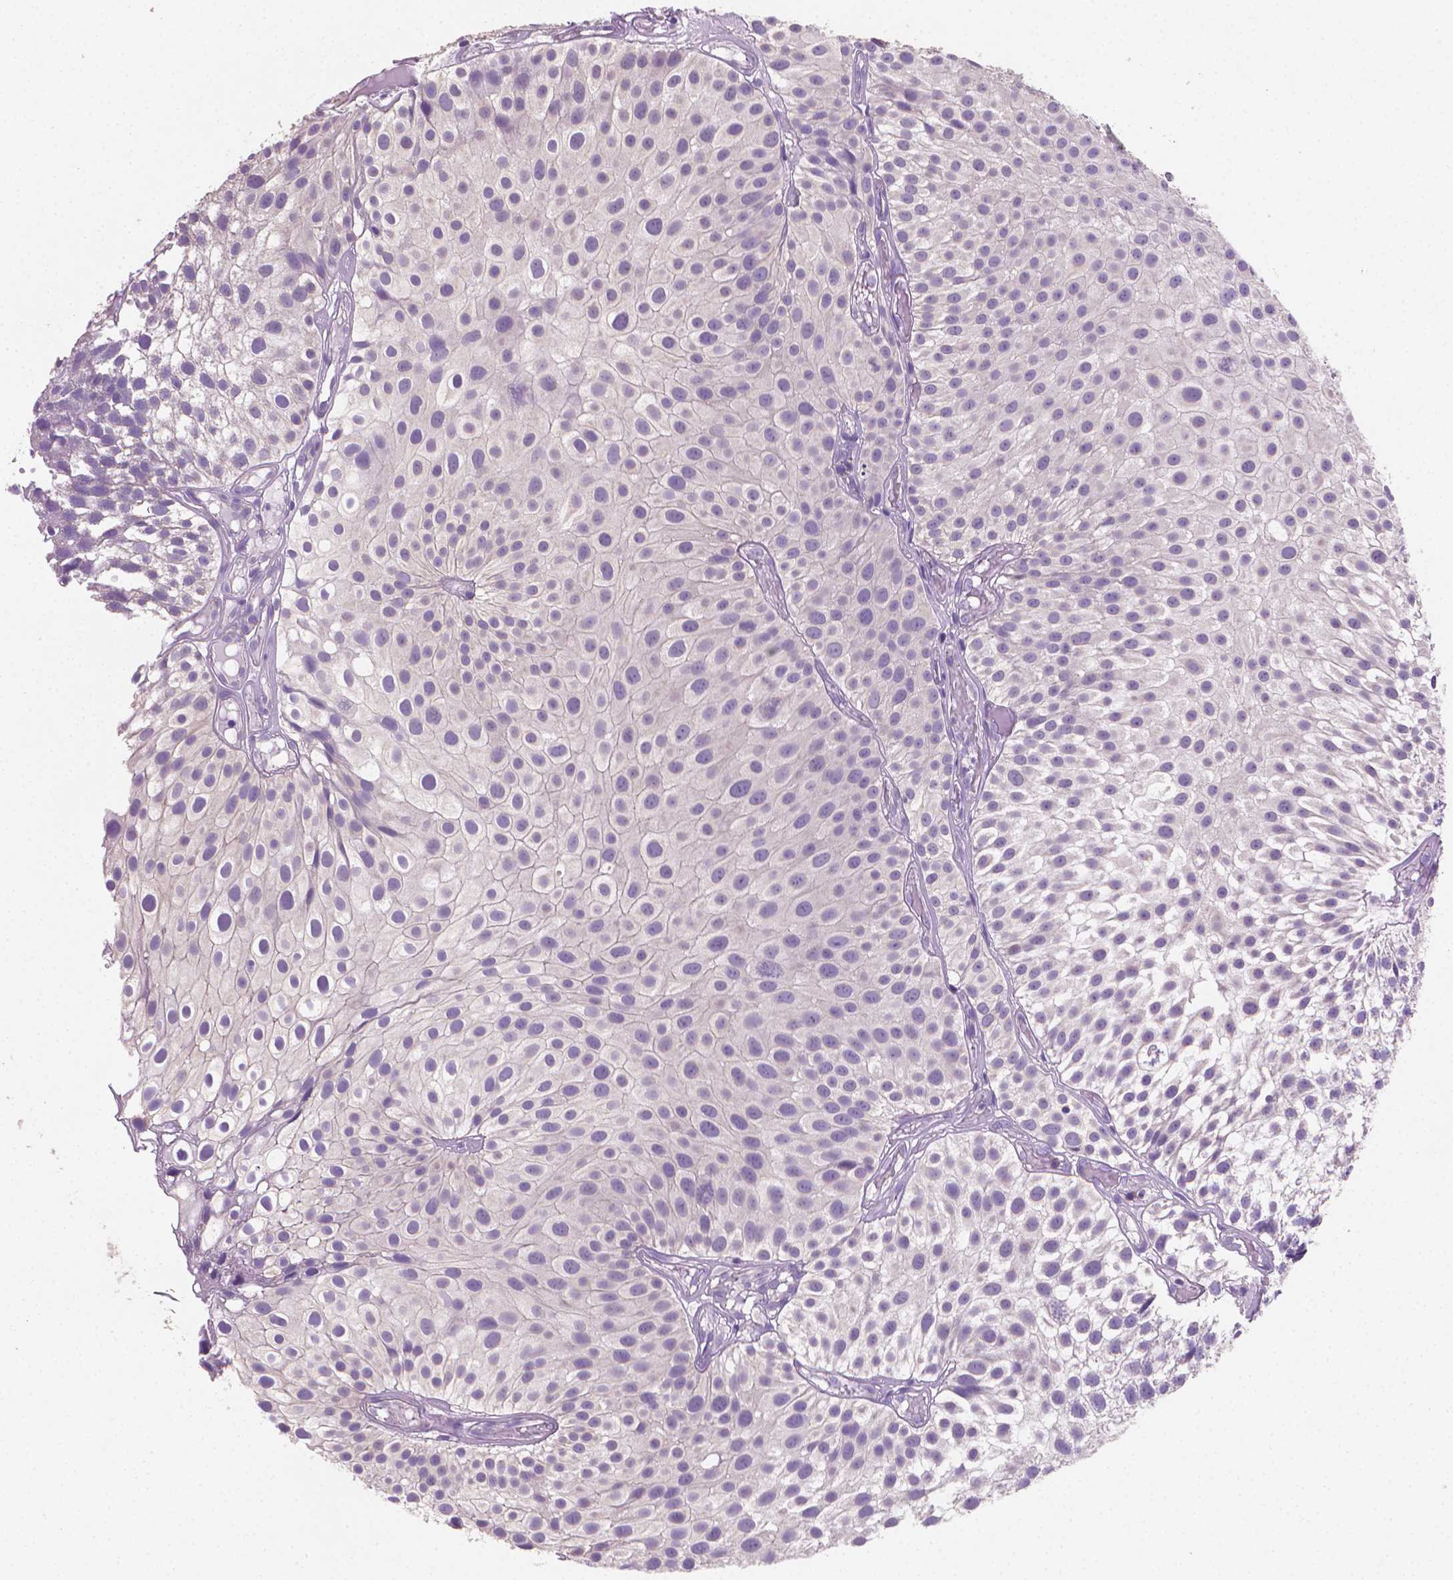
{"staining": {"intensity": "negative", "quantity": "none", "location": "none"}, "tissue": "urothelial cancer", "cell_type": "Tumor cells", "image_type": "cancer", "snomed": [{"axis": "morphology", "description": "Urothelial carcinoma, Low grade"}, {"axis": "topography", "description": "Urinary bladder"}], "caption": "Urothelial carcinoma (low-grade) was stained to show a protein in brown. There is no significant expression in tumor cells. (Brightfield microscopy of DAB (3,3'-diaminobenzidine) IHC at high magnification).", "gene": "CATIP", "patient": {"sex": "male", "age": 79}}